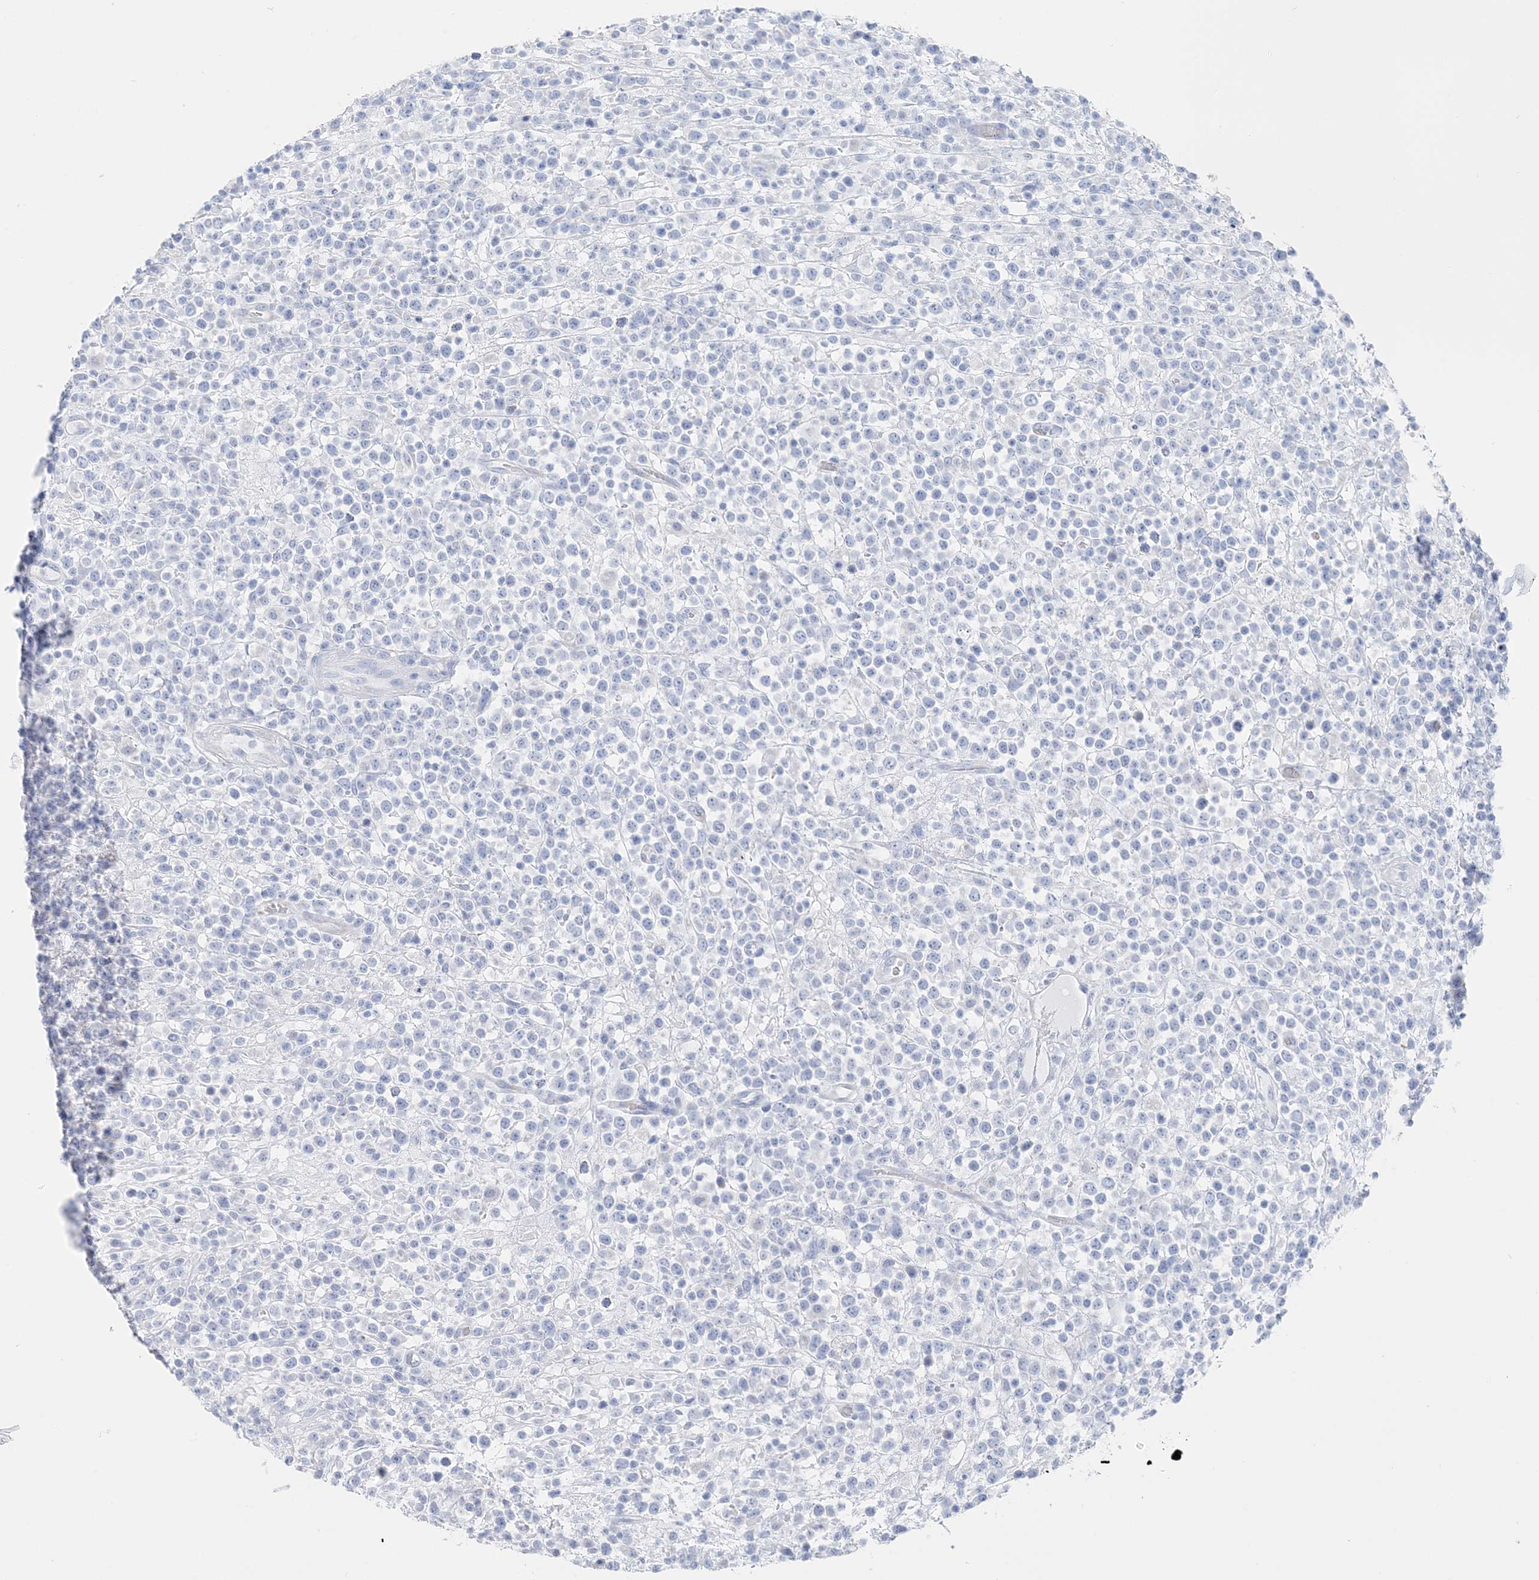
{"staining": {"intensity": "negative", "quantity": "none", "location": "none"}, "tissue": "lymphoma", "cell_type": "Tumor cells", "image_type": "cancer", "snomed": [{"axis": "morphology", "description": "Malignant lymphoma, non-Hodgkin's type, High grade"}, {"axis": "topography", "description": "Colon"}], "caption": "Tumor cells show no significant staining in malignant lymphoma, non-Hodgkin's type (high-grade).", "gene": "TSPYL6", "patient": {"sex": "female", "age": 53}}